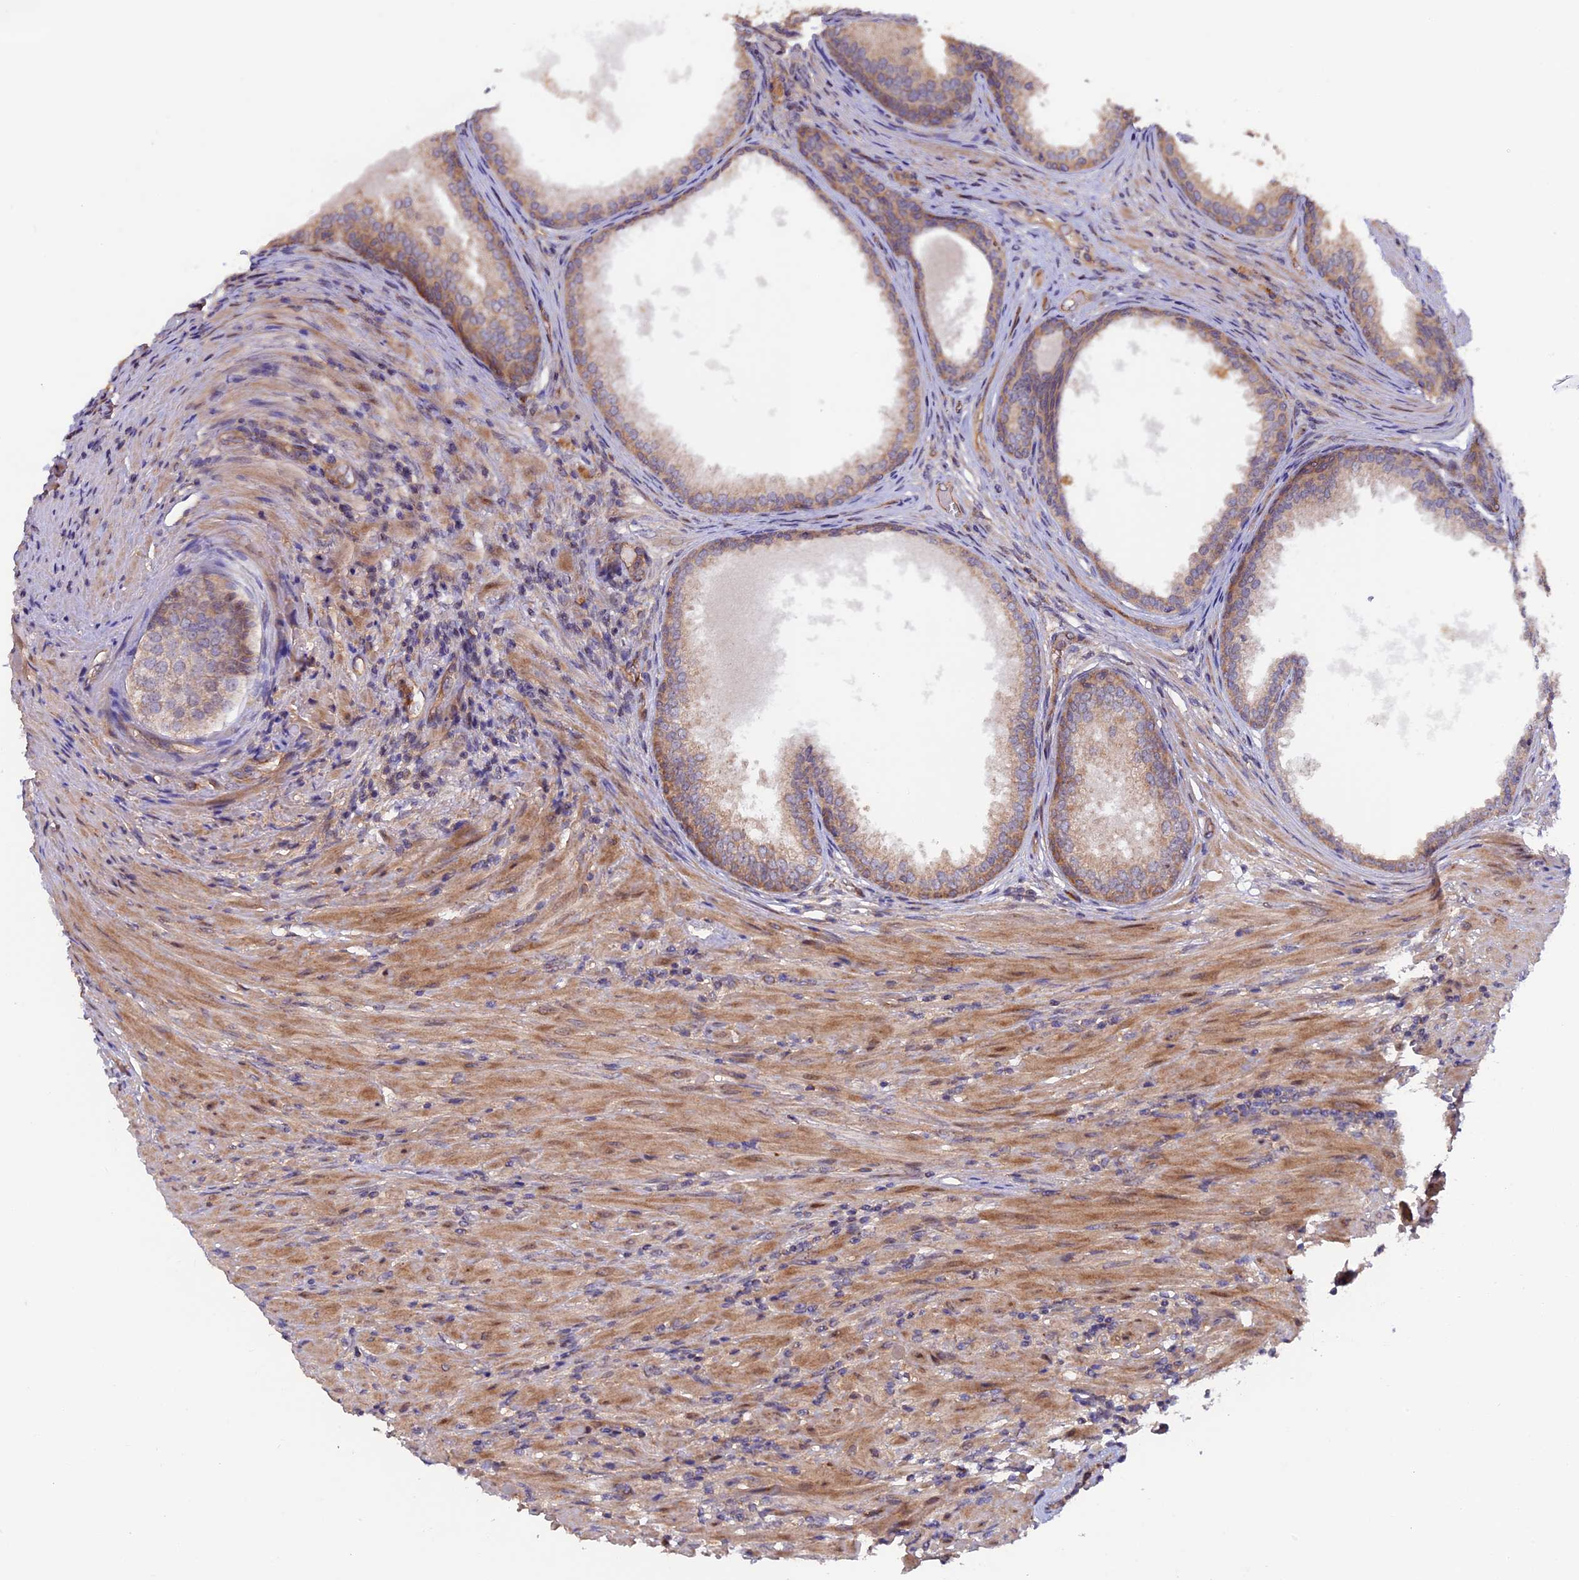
{"staining": {"intensity": "weak", "quantity": ">75%", "location": "cytoplasmic/membranous"}, "tissue": "prostate", "cell_type": "Glandular cells", "image_type": "normal", "snomed": [{"axis": "morphology", "description": "Normal tissue, NOS"}, {"axis": "topography", "description": "Prostate"}], "caption": "The histopathology image displays immunohistochemical staining of normal prostate. There is weak cytoplasmic/membranous staining is identified in about >75% of glandular cells. (brown staining indicates protein expression, while blue staining denotes nuclei).", "gene": "FERMT1", "patient": {"sex": "male", "age": 76}}